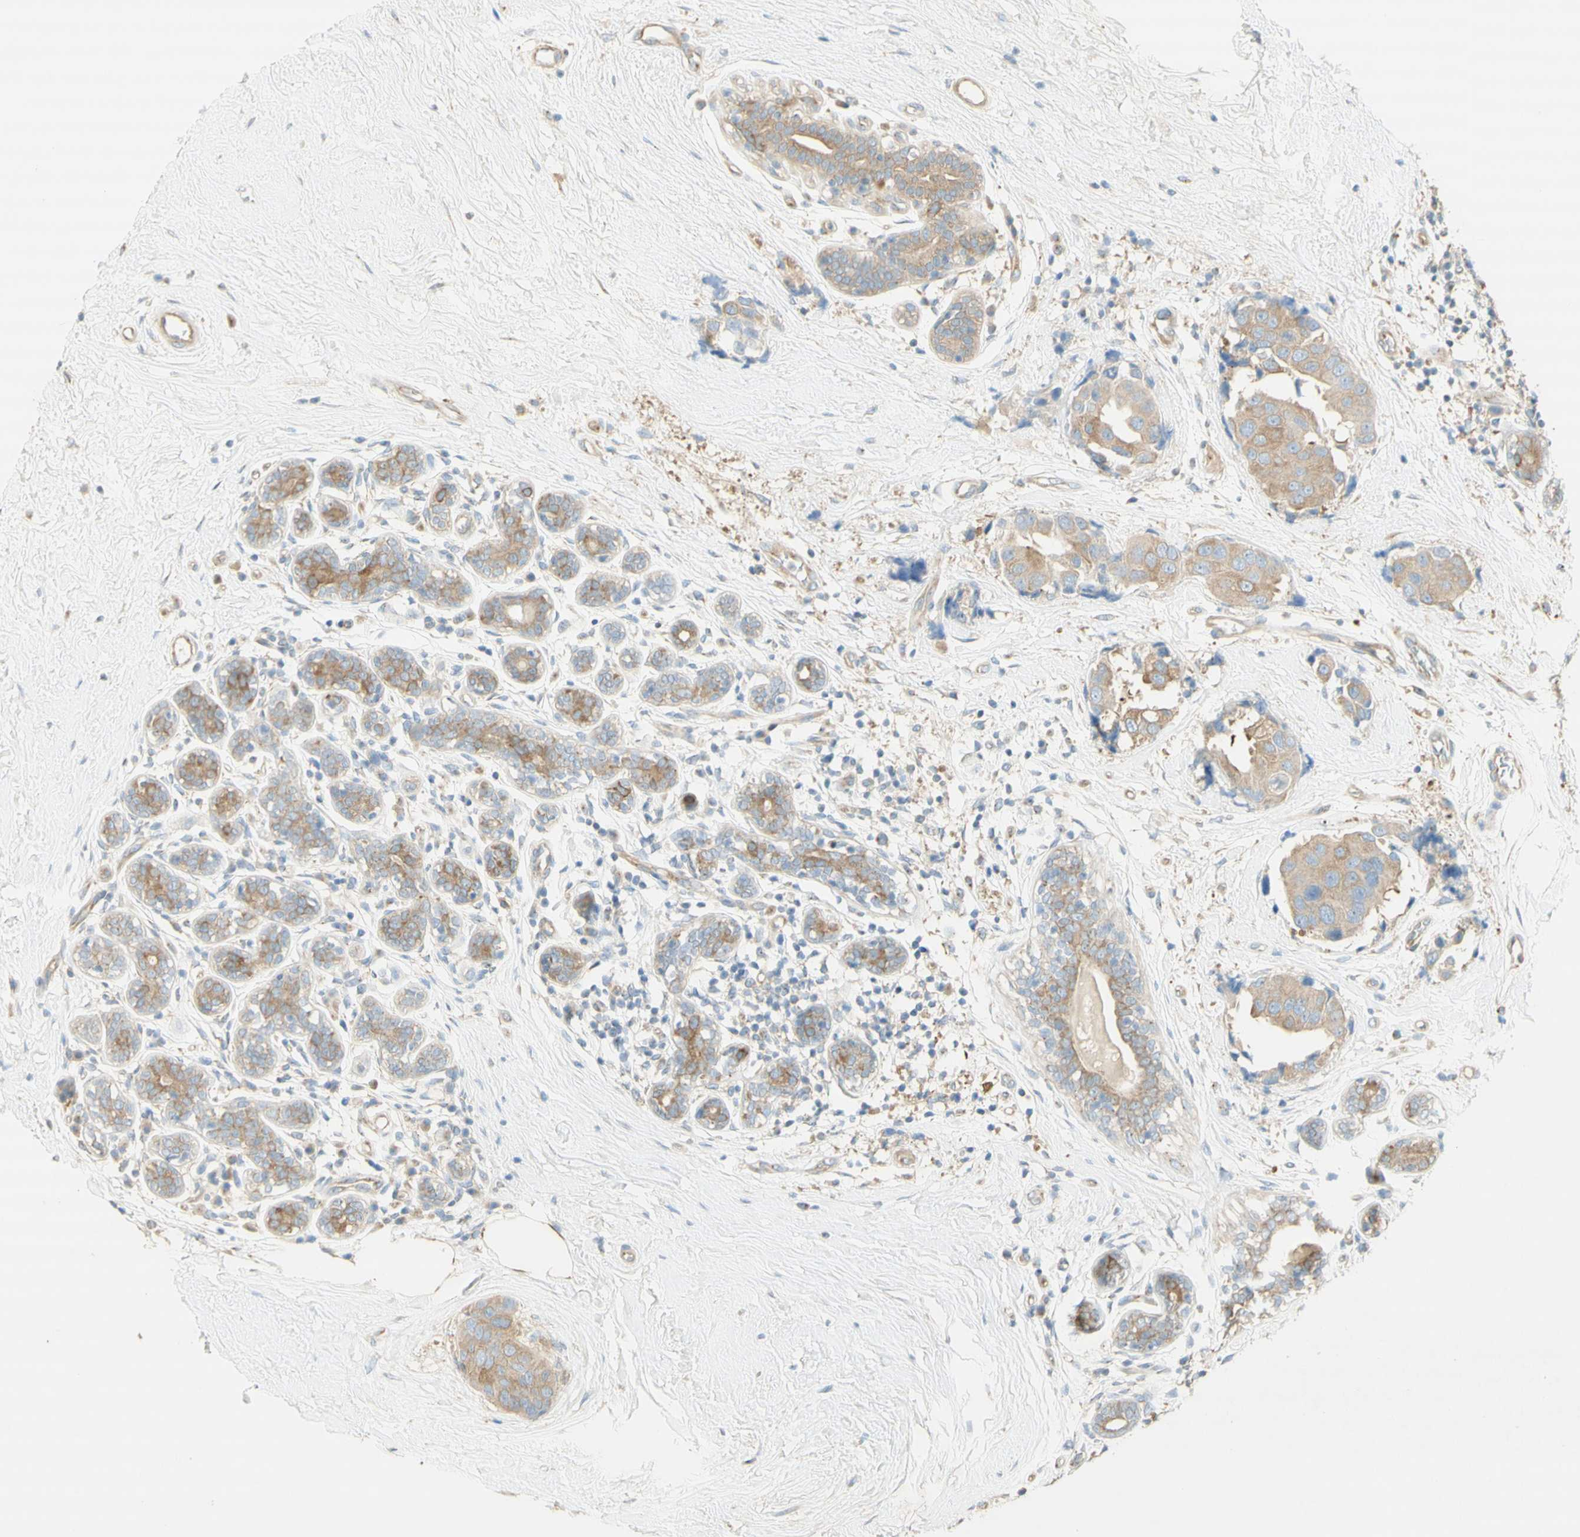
{"staining": {"intensity": "weak", "quantity": ">75%", "location": "cytoplasmic/membranous"}, "tissue": "breast cancer", "cell_type": "Tumor cells", "image_type": "cancer", "snomed": [{"axis": "morphology", "description": "Normal tissue, NOS"}, {"axis": "morphology", "description": "Duct carcinoma"}, {"axis": "topography", "description": "Breast"}], "caption": "Immunohistochemistry (DAB) staining of breast cancer (invasive ductal carcinoma) shows weak cytoplasmic/membranous protein positivity in about >75% of tumor cells.", "gene": "DYNC1H1", "patient": {"sex": "female", "age": 39}}